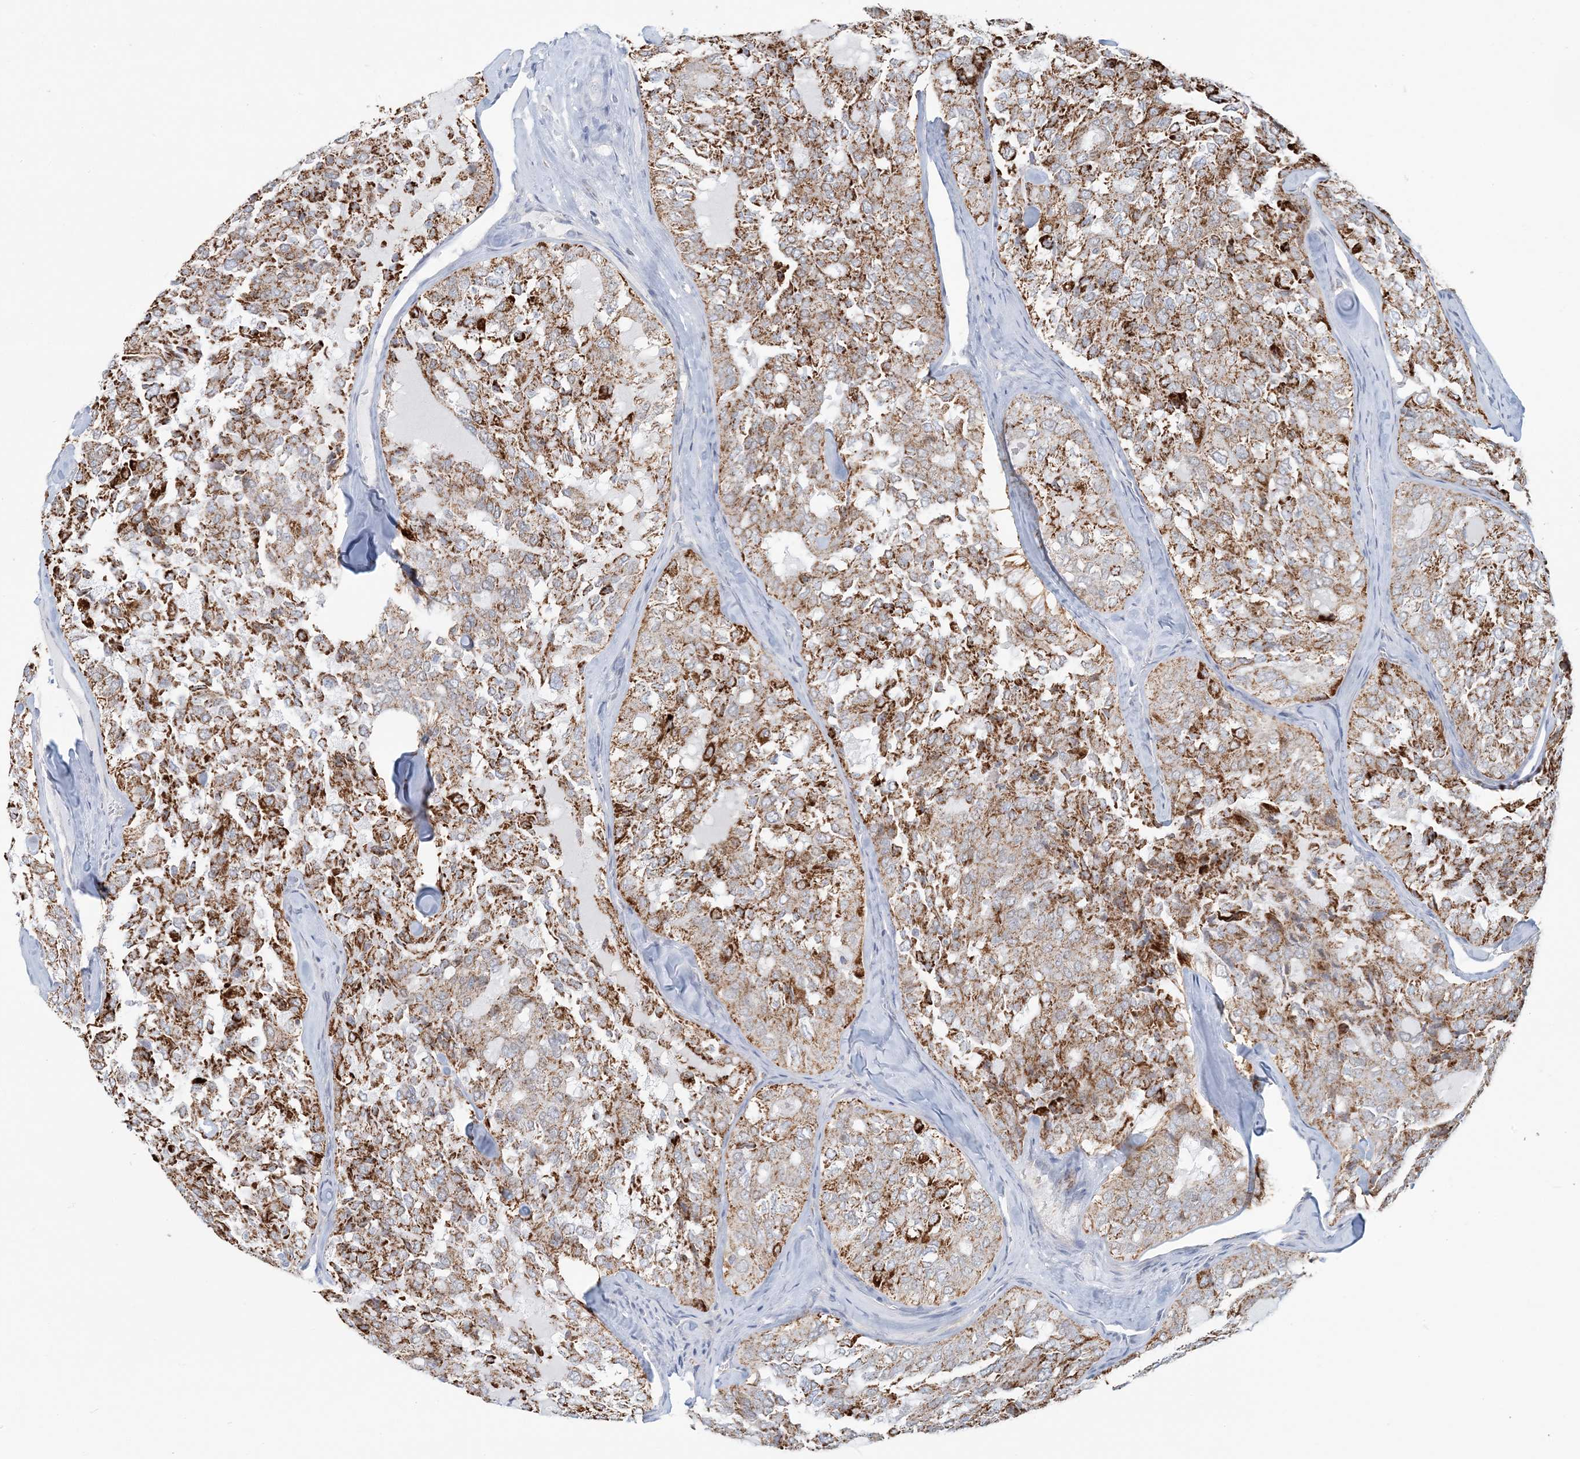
{"staining": {"intensity": "strong", "quantity": "25%-75%", "location": "cytoplasmic/membranous"}, "tissue": "thyroid cancer", "cell_type": "Tumor cells", "image_type": "cancer", "snomed": [{"axis": "morphology", "description": "Follicular adenoma carcinoma, NOS"}, {"axis": "topography", "description": "Thyroid gland"}], "caption": "Thyroid cancer stained with DAB immunohistochemistry (IHC) reveals high levels of strong cytoplasmic/membranous staining in approximately 25%-75% of tumor cells.", "gene": "BDH1", "patient": {"sex": "male", "age": 75}}